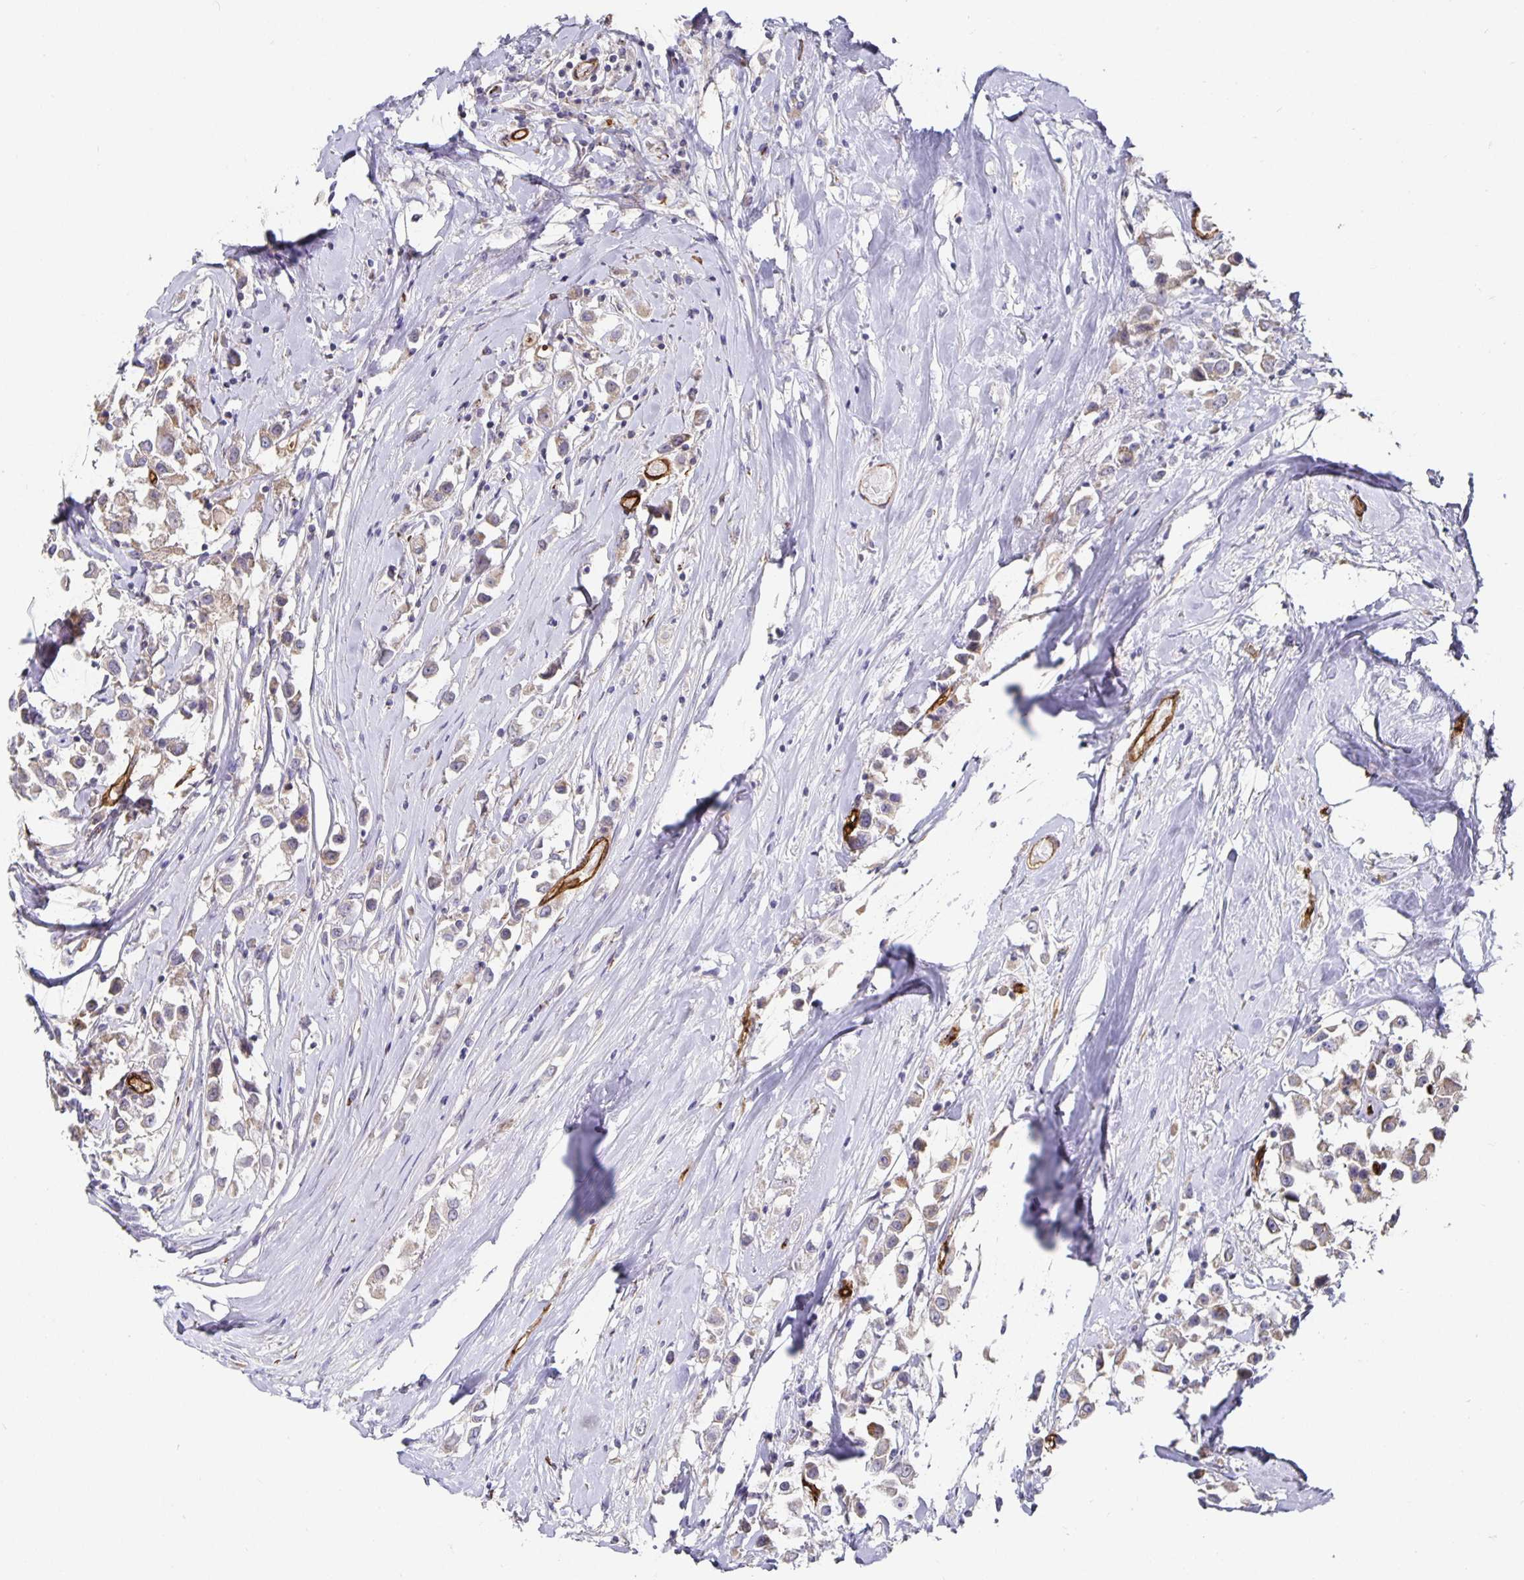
{"staining": {"intensity": "weak", "quantity": "25%-75%", "location": "cytoplasmic/membranous"}, "tissue": "breast cancer", "cell_type": "Tumor cells", "image_type": "cancer", "snomed": [{"axis": "morphology", "description": "Duct carcinoma"}, {"axis": "topography", "description": "Breast"}], "caption": "Tumor cells exhibit low levels of weak cytoplasmic/membranous expression in about 25%-75% of cells in breast infiltrating ductal carcinoma.", "gene": "PODXL", "patient": {"sex": "female", "age": 61}}